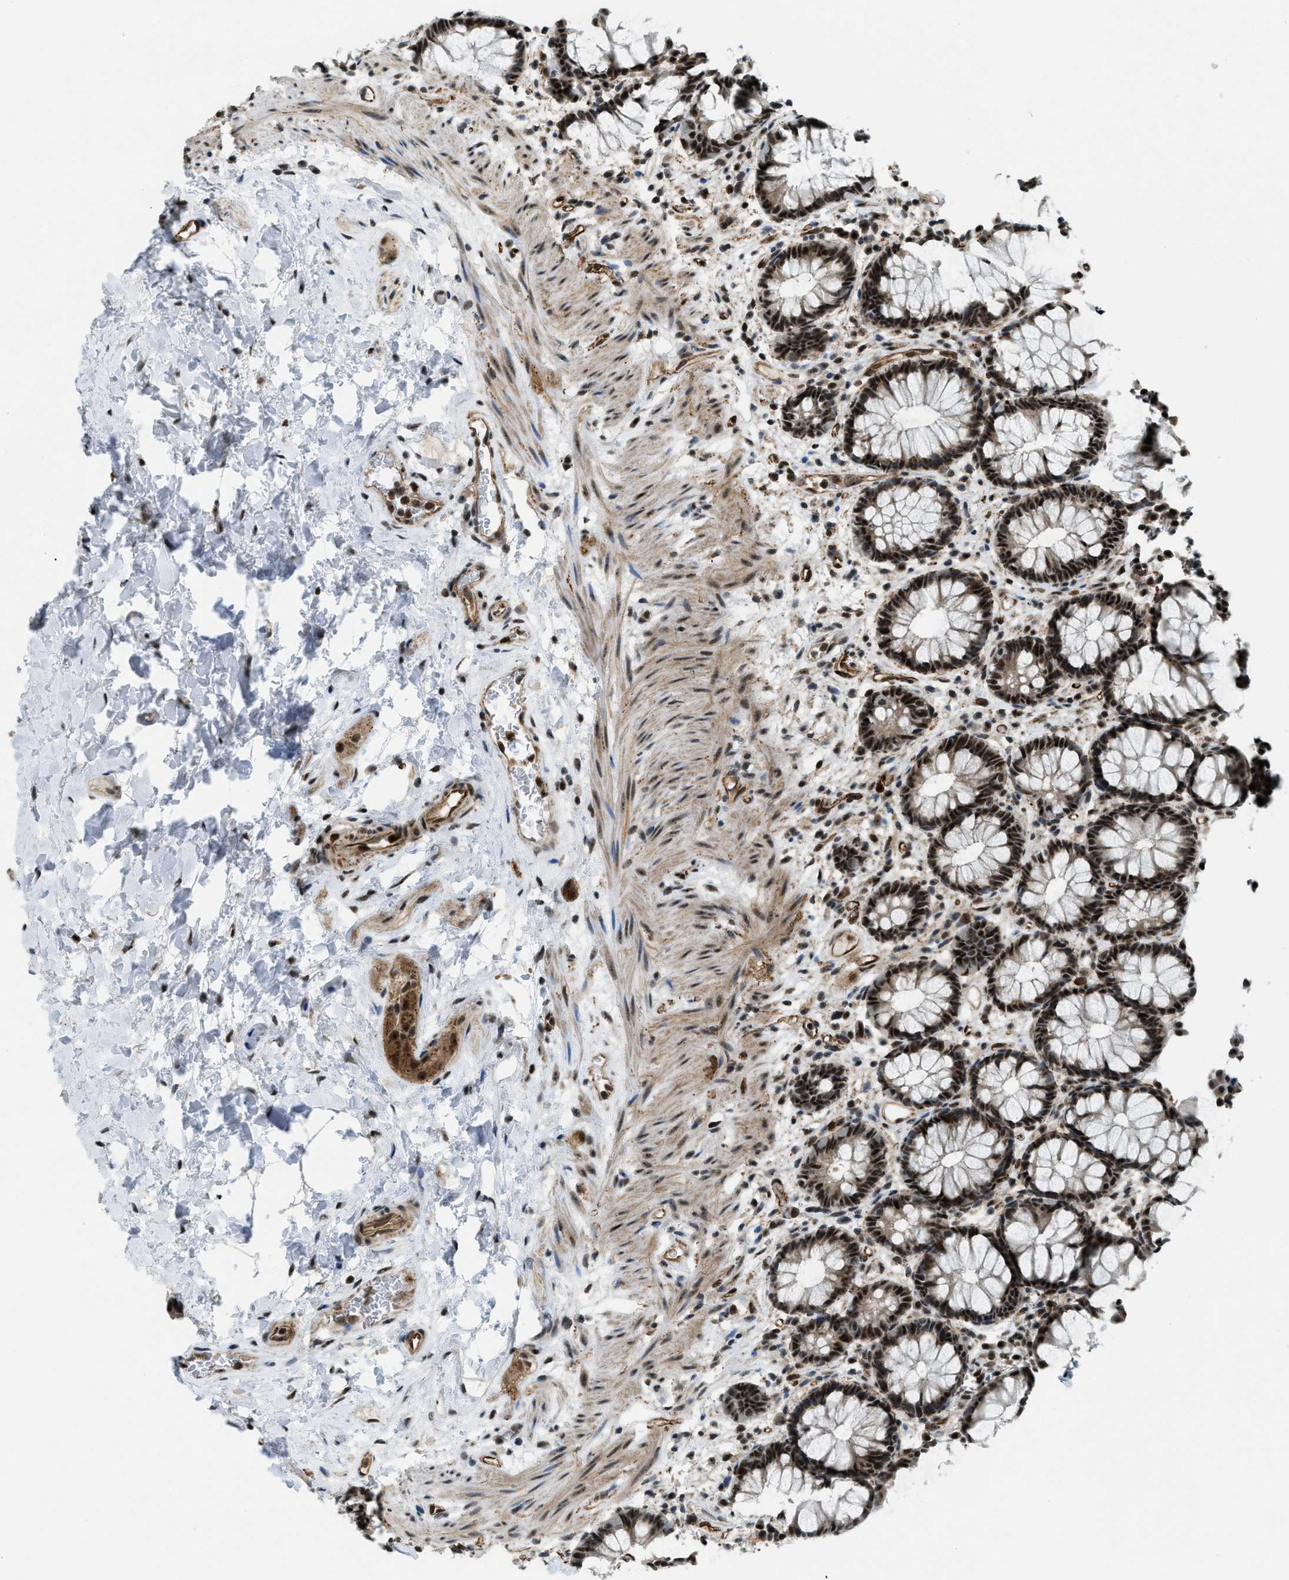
{"staining": {"intensity": "strong", "quantity": ">75%", "location": "nuclear"}, "tissue": "rectum", "cell_type": "Glandular cells", "image_type": "normal", "snomed": [{"axis": "morphology", "description": "Normal tissue, NOS"}, {"axis": "topography", "description": "Rectum"}], "caption": "Immunohistochemical staining of normal human rectum reveals high levels of strong nuclear positivity in approximately >75% of glandular cells. Immunohistochemistry stains the protein of interest in brown and the nuclei are stained blue.", "gene": "E2F1", "patient": {"sex": "male", "age": 64}}